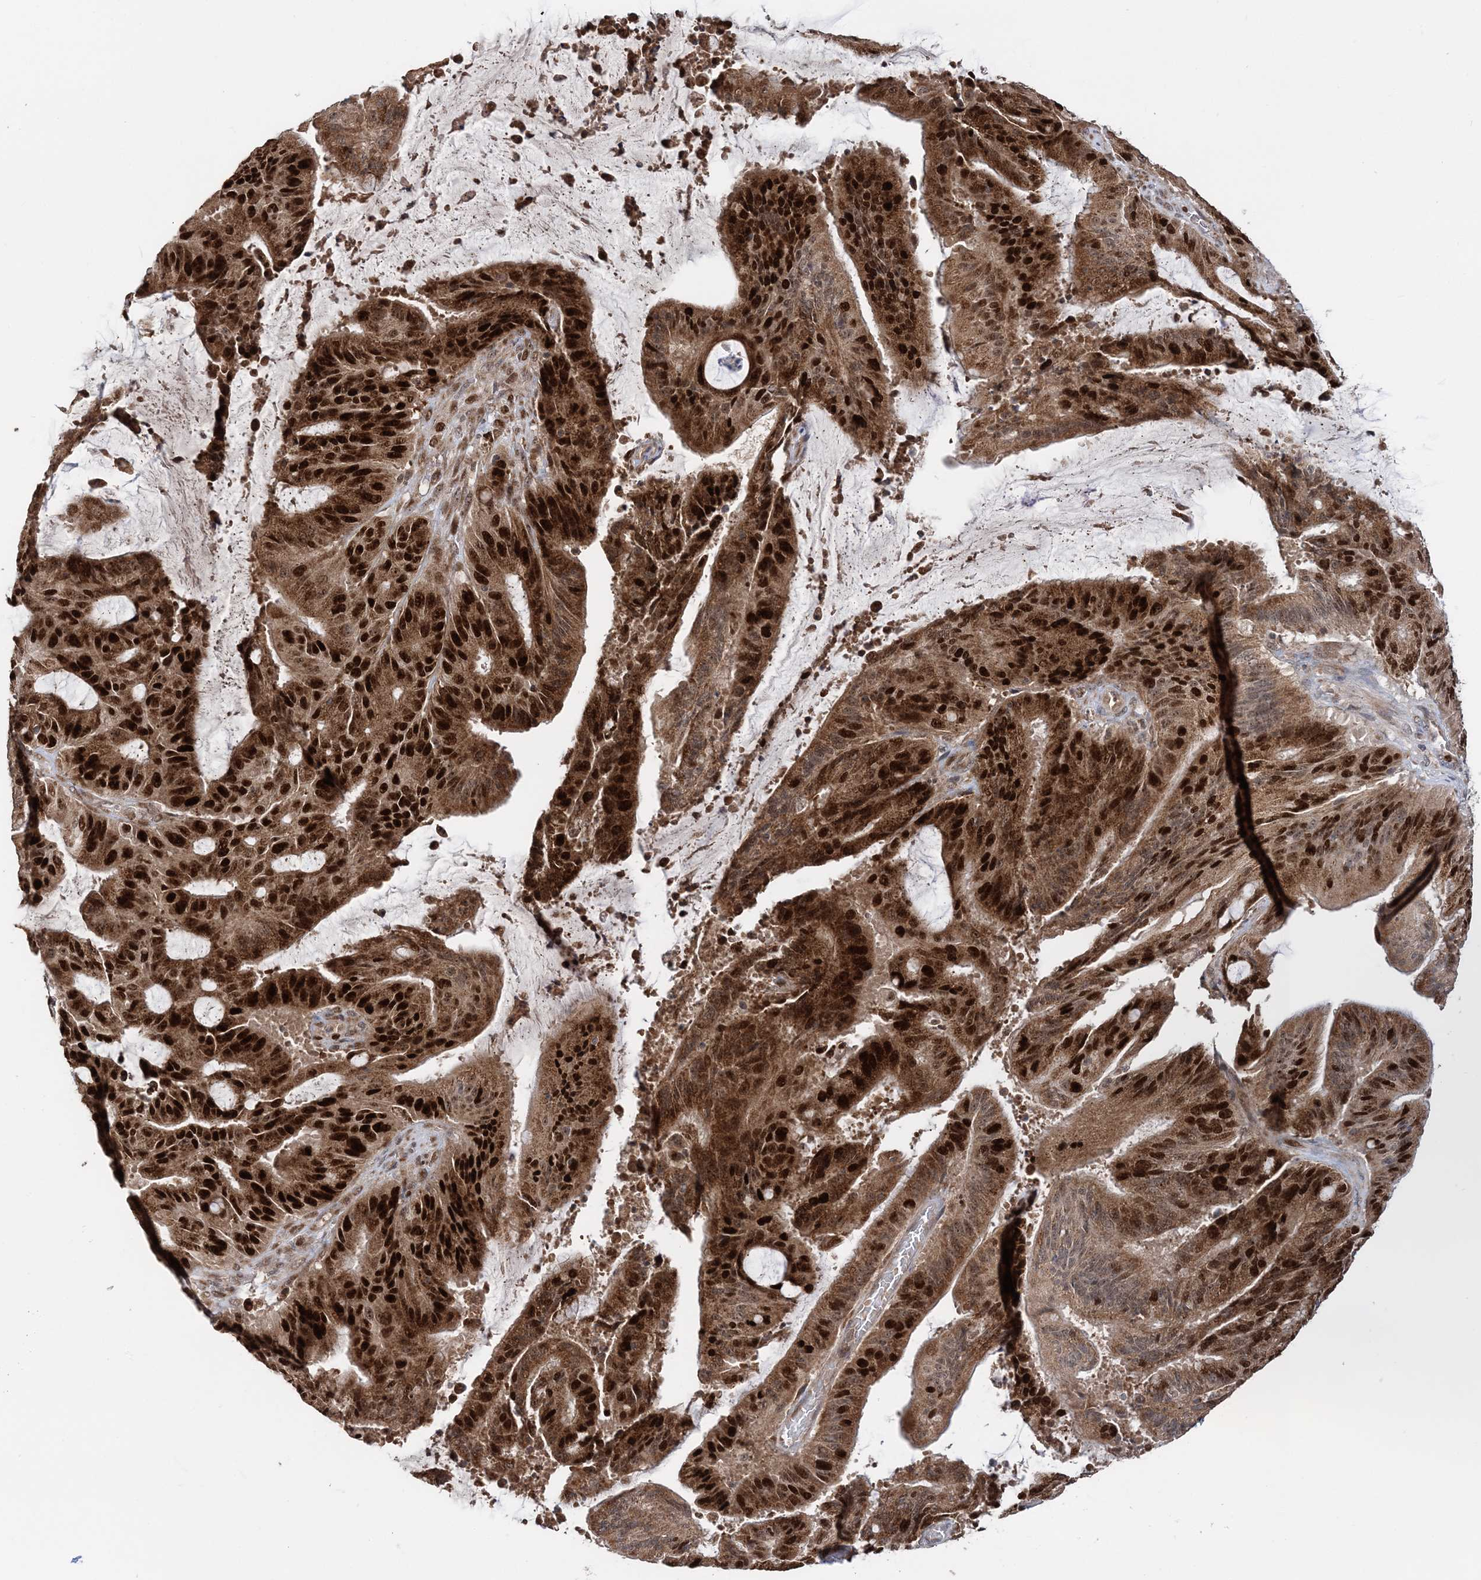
{"staining": {"intensity": "strong", "quantity": ">75%", "location": "cytoplasmic/membranous,nuclear"}, "tissue": "liver cancer", "cell_type": "Tumor cells", "image_type": "cancer", "snomed": [{"axis": "morphology", "description": "Normal tissue, NOS"}, {"axis": "morphology", "description": "Cholangiocarcinoma"}, {"axis": "topography", "description": "Liver"}, {"axis": "topography", "description": "Peripheral nerve tissue"}], "caption": "Human liver cancer (cholangiocarcinoma) stained with a brown dye shows strong cytoplasmic/membranous and nuclear positive staining in about >75% of tumor cells.", "gene": "KIF4A", "patient": {"sex": "female", "age": 73}}